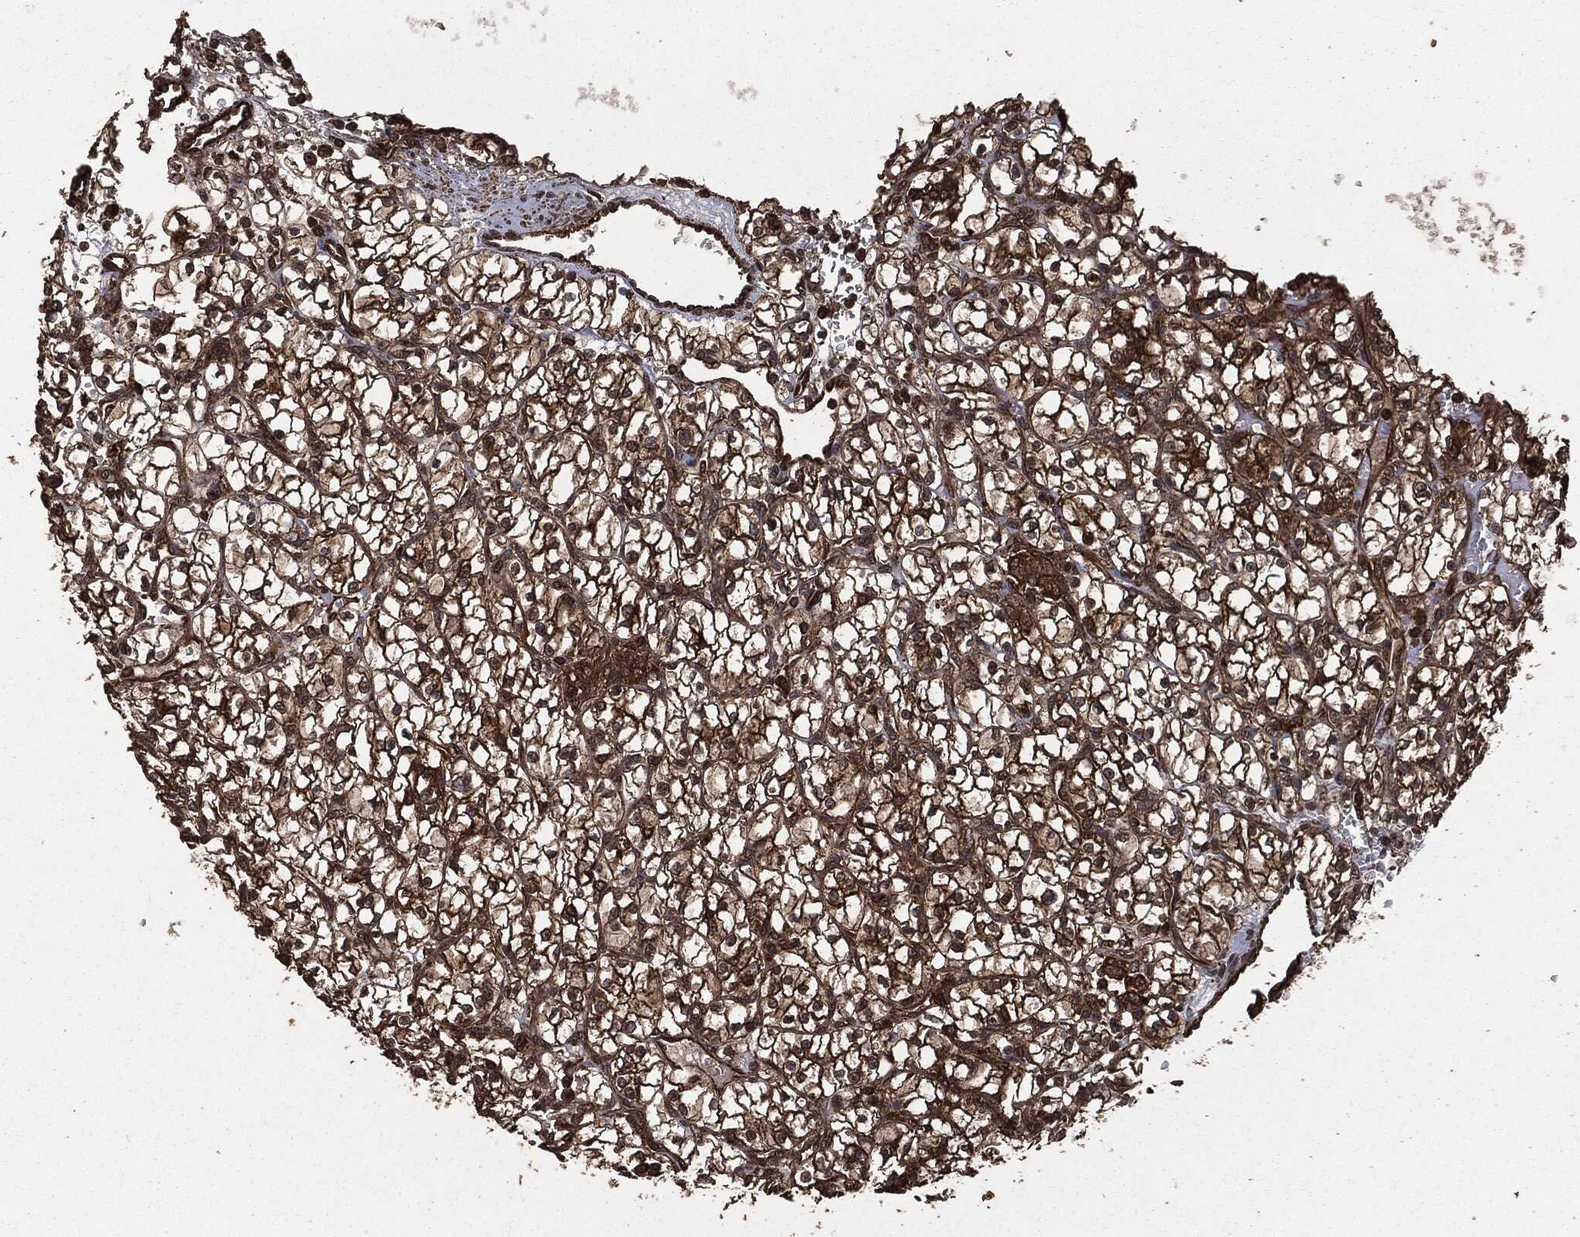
{"staining": {"intensity": "strong", "quantity": "25%-75%", "location": "cytoplasmic/membranous"}, "tissue": "renal cancer", "cell_type": "Tumor cells", "image_type": "cancer", "snomed": [{"axis": "morphology", "description": "Adenocarcinoma, NOS"}, {"axis": "topography", "description": "Kidney"}], "caption": "Immunohistochemistry micrograph of renal adenocarcinoma stained for a protein (brown), which shows high levels of strong cytoplasmic/membranous positivity in about 25%-75% of tumor cells.", "gene": "HRAS", "patient": {"sex": "female", "age": 64}}